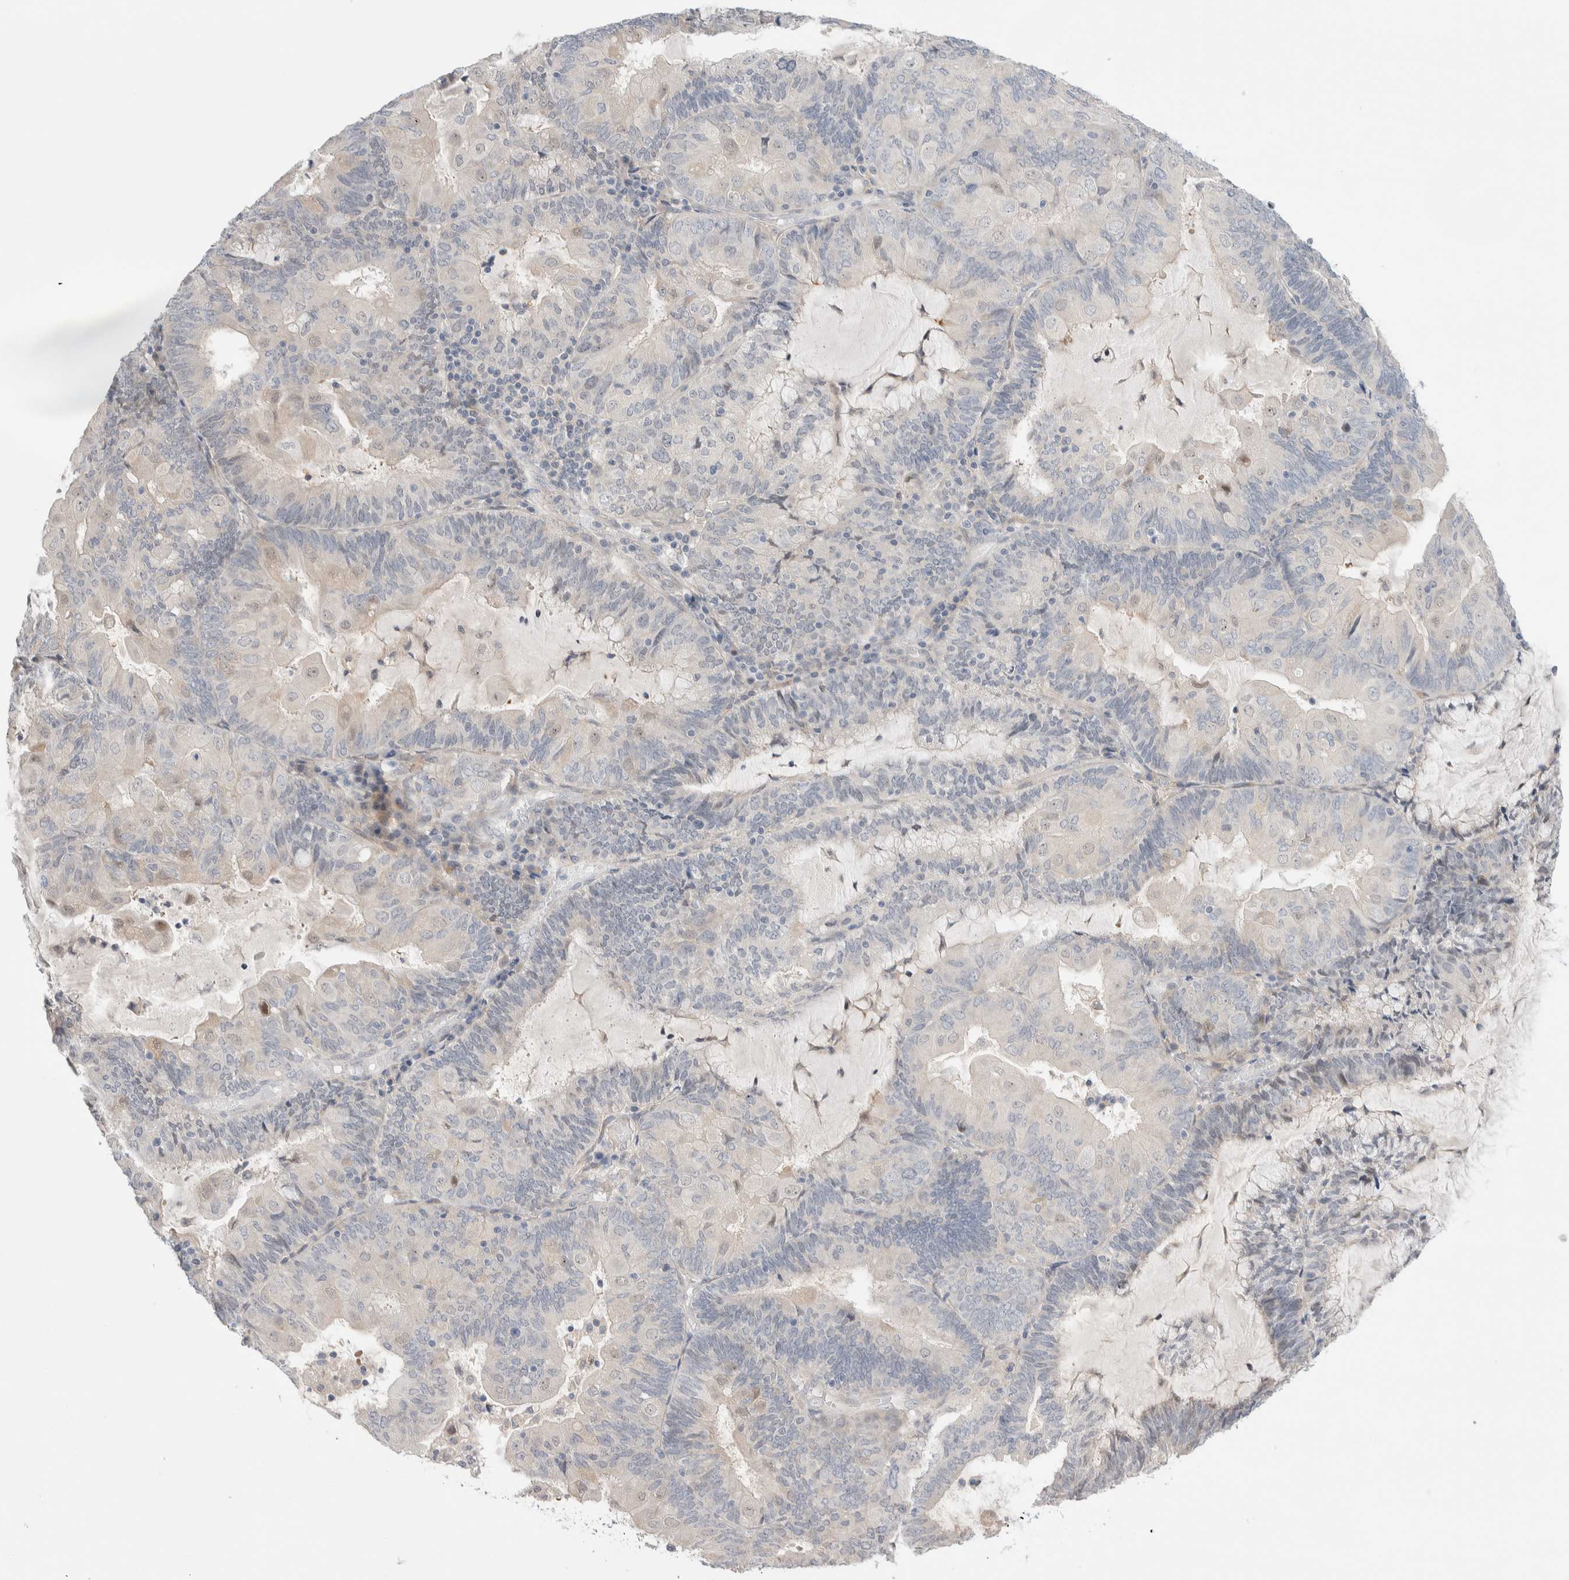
{"staining": {"intensity": "negative", "quantity": "none", "location": "none"}, "tissue": "endometrial cancer", "cell_type": "Tumor cells", "image_type": "cancer", "snomed": [{"axis": "morphology", "description": "Adenocarcinoma, NOS"}, {"axis": "topography", "description": "Endometrium"}], "caption": "Tumor cells are negative for brown protein staining in endometrial cancer. (Stains: DAB (3,3'-diaminobenzidine) immunohistochemistry (IHC) with hematoxylin counter stain, Microscopy: brightfield microscopy at high magnification).", "gene": "DNAJB6", "patient": {"sex": "female", "age": 81}}